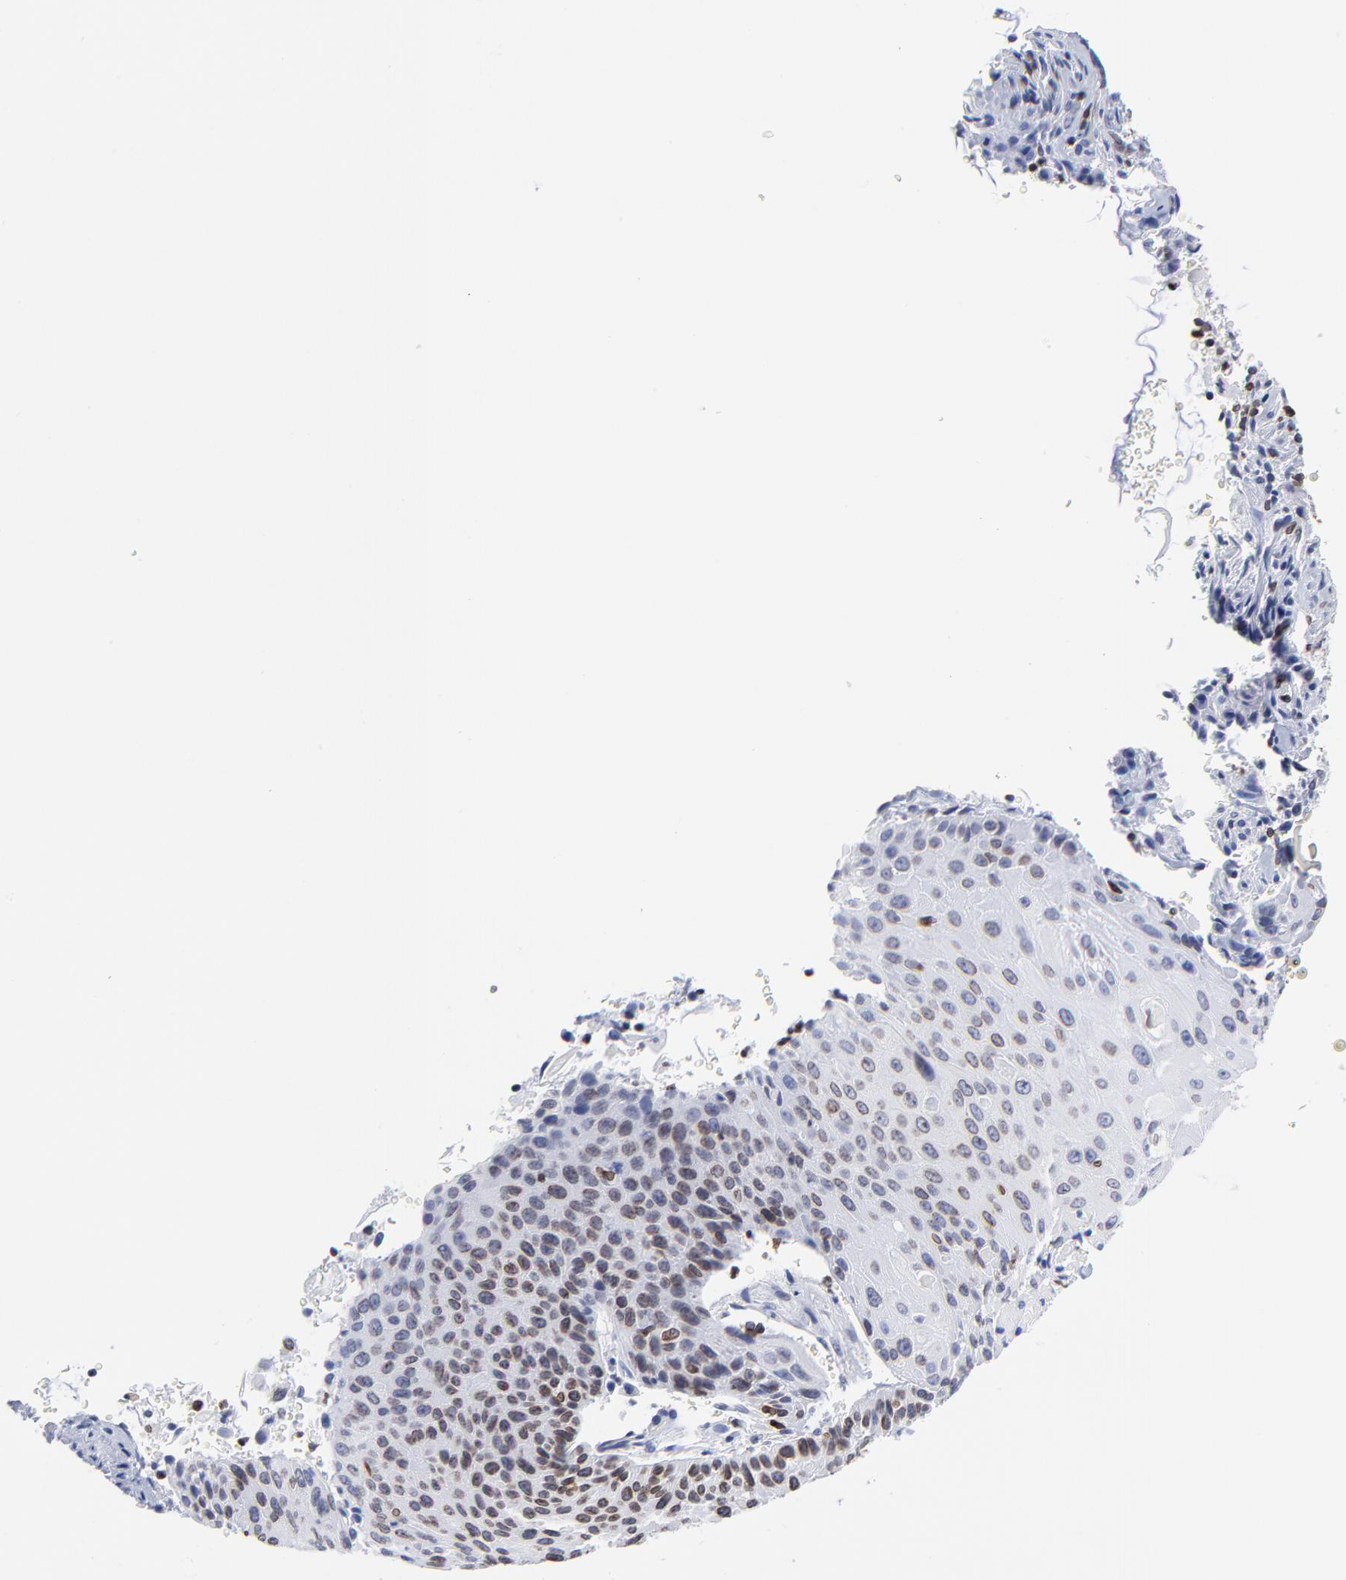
{"staining": {"intensity": "moderate", "quantity": ">75%", "location": "cytoplasmic/membranous,nuclear"}, "tissue": "cervical cancer", "cell_type": "Tumor cells", "image_type": "cancer", "snomed": [{"axis": "morphology", "description": "Squamous cell carcinoma, NOS"}, {"axis": "topography", "description": "Cervix"}], "caption": "Immunohistochemical staining of human cervical cancer exhibits moderate cytoplasmic/membranous and nuclear protein staining in approximately >75% of tumor cells.", "gene": "THAP7", "patient": {"sex": "female", "age": 33}}